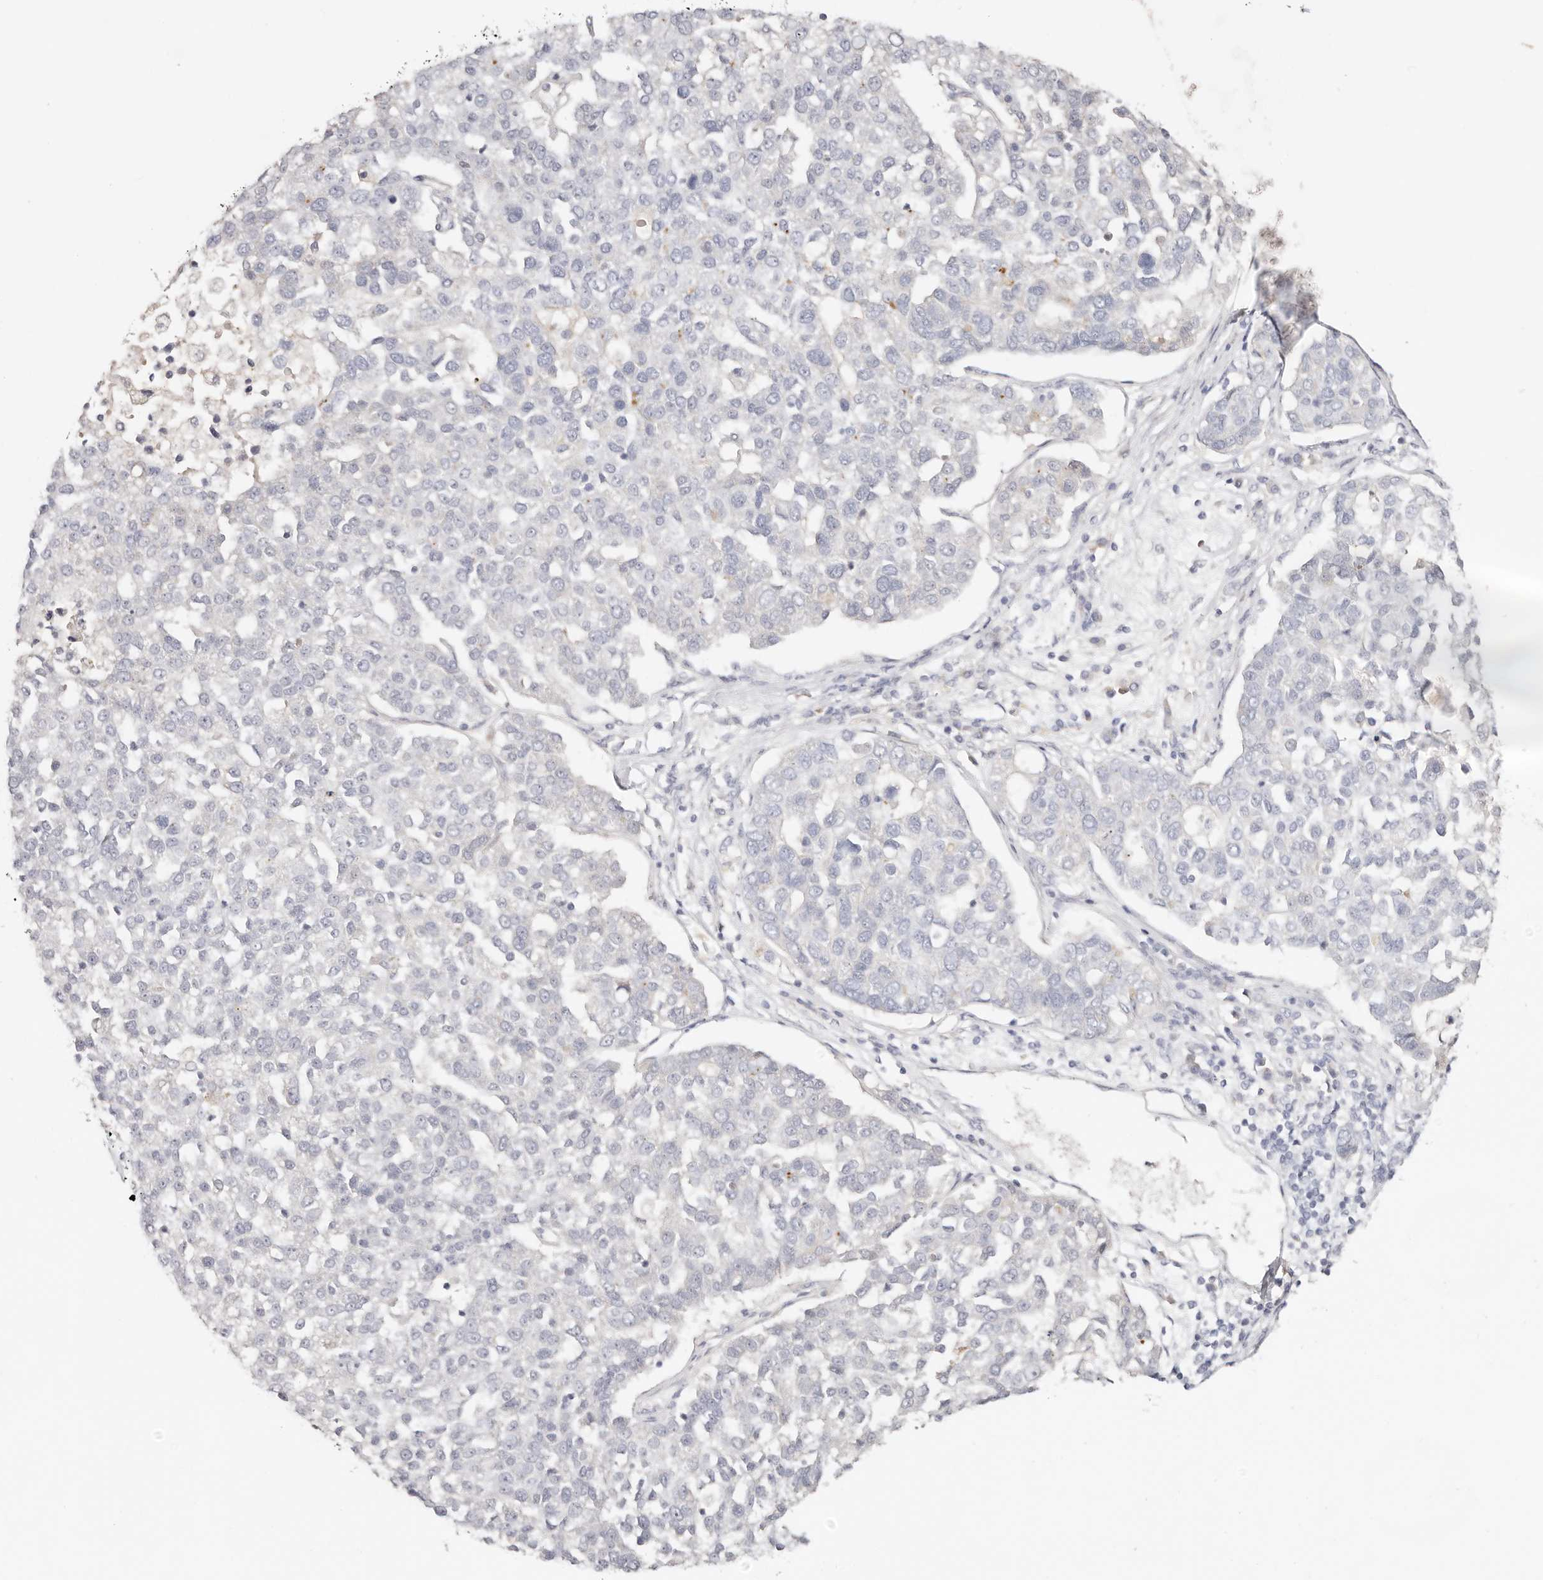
{"staining": {"intensity": "negative", "quantity": "none", "location": "none"}, "tissue": "pancreatic cancer", "cell_type": "Tumor cells", "image_type": "cancer", "snomed": [{"axis": "morphology", "description": "Adenocarcinoma, NOS"}, {"axis": "topography", "description": "Pancreas"}], "caption": "IHC image of human adenocarcinoma (pancreatic) stained for a protein (brown), which exhibits no expression in tumor cells.", "gene": "DNASE1", "patient": {"sex": "female", "age": 61}}